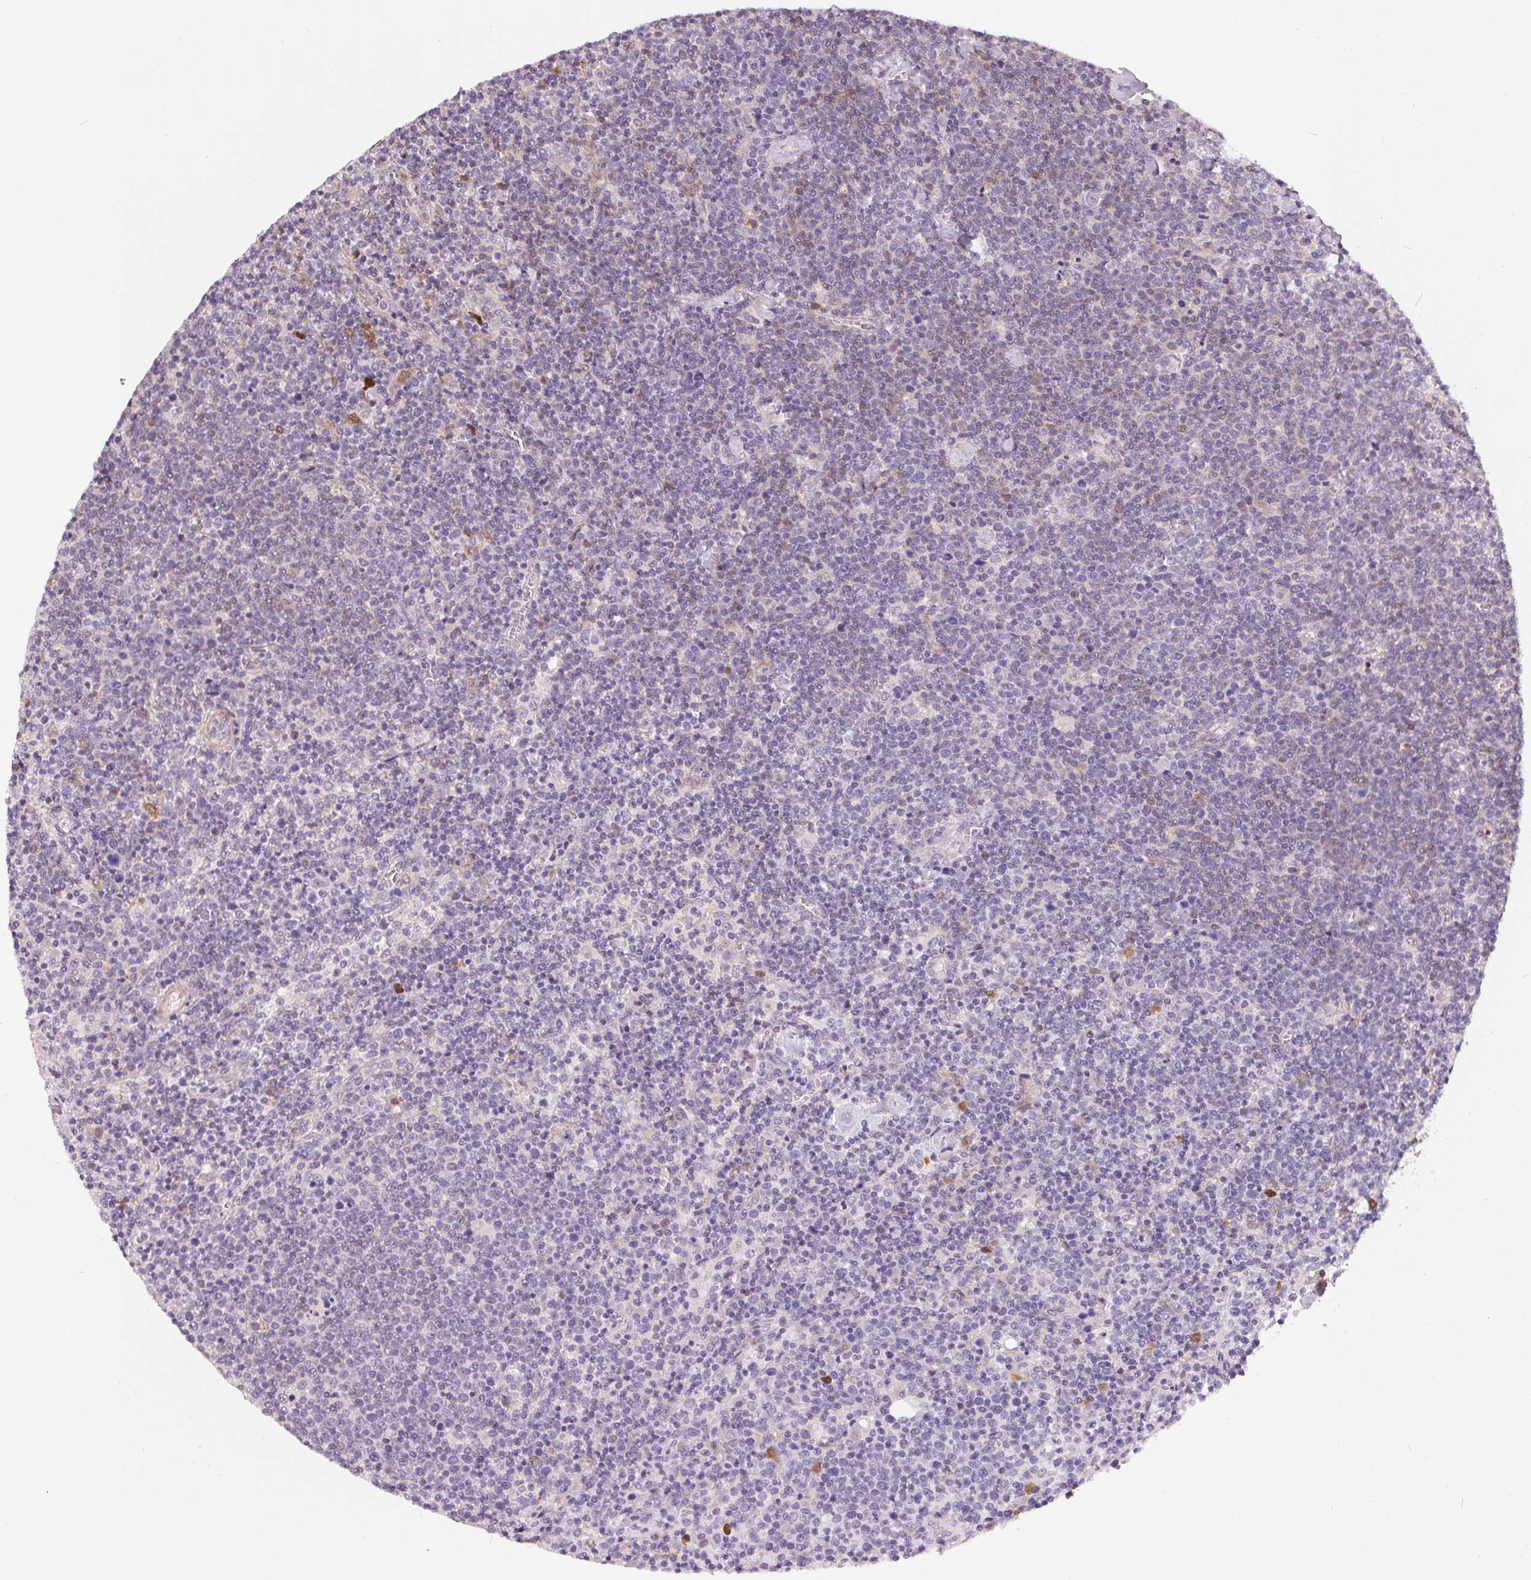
{"staining": {"intensity": "negative", "quantity": "none", "location": "none"}, "tissue": "lymphoma", "cell_type": "Tumor cells", "image_type": "cancer", "snomed": [{"axis": "morphology", "description": "Malignant lymphoma, non-Hodgkin's type, High grade"}, {"axis": "topography", "description": "Lymph node"}], "caption": "Tumor cells show no significant protein staining in high-grade malignant lymphoma, non-Hodgkin's type.", "gene": "UNC13B", "patient": {"sex": "male", "age": 61}}